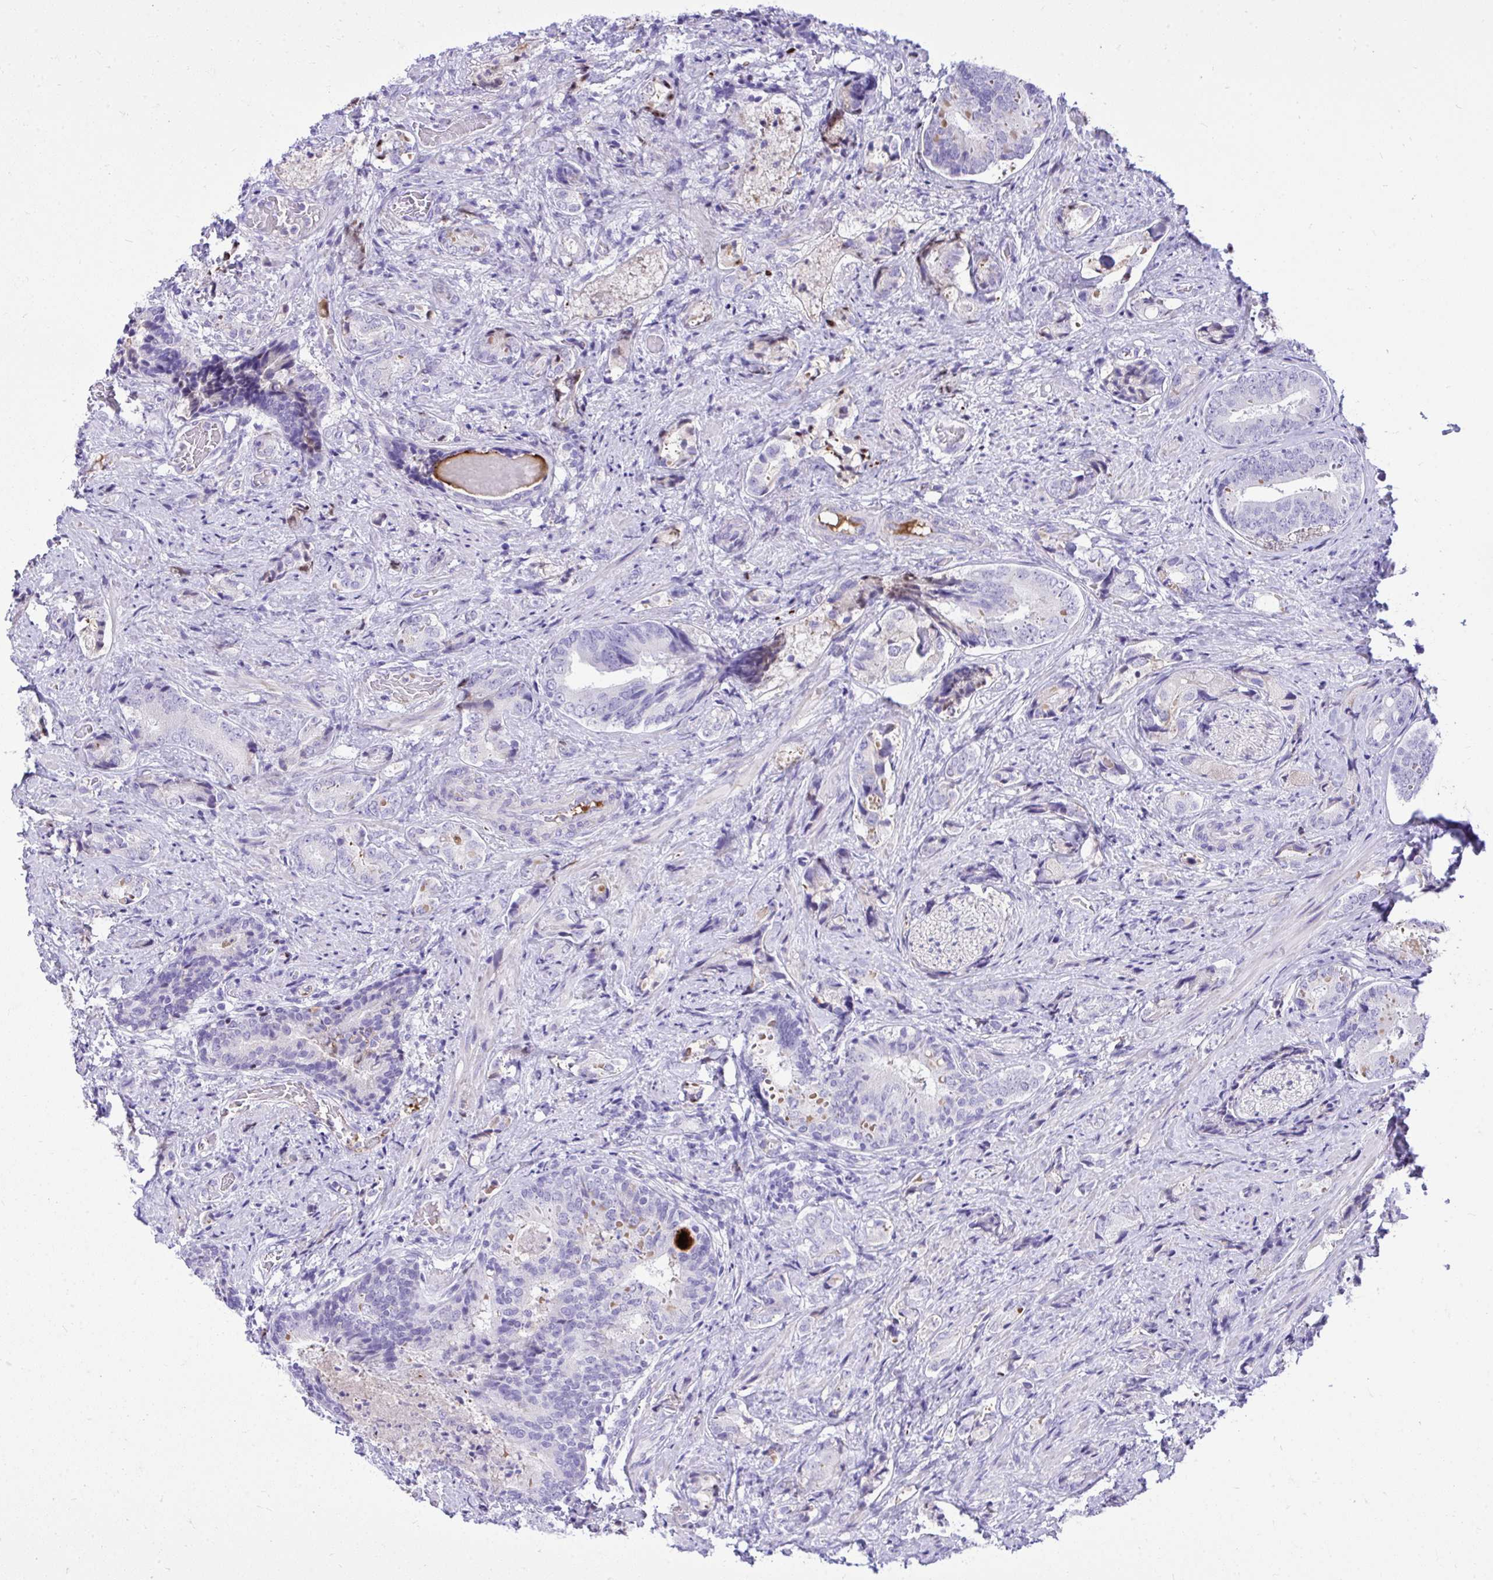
{"staining": {"intensity": "negative", "quantity": "none", "location": "none"}, "tissue": "prostate cancer", "cell_type": "Tumor cells", "image_type": "cancer", "snomed": [{"axis": "morphology", "description": "Adenocarcinoma, High grade"}, {"axis": "topography", "description": "Prostate"}], "caption": "The IHC micrograph has no significant staining in tumor cells of prostate high-grade adenocarcinoma tissue.", "gene": "HRG", "patient": {"sex": "male", "age": 62}}